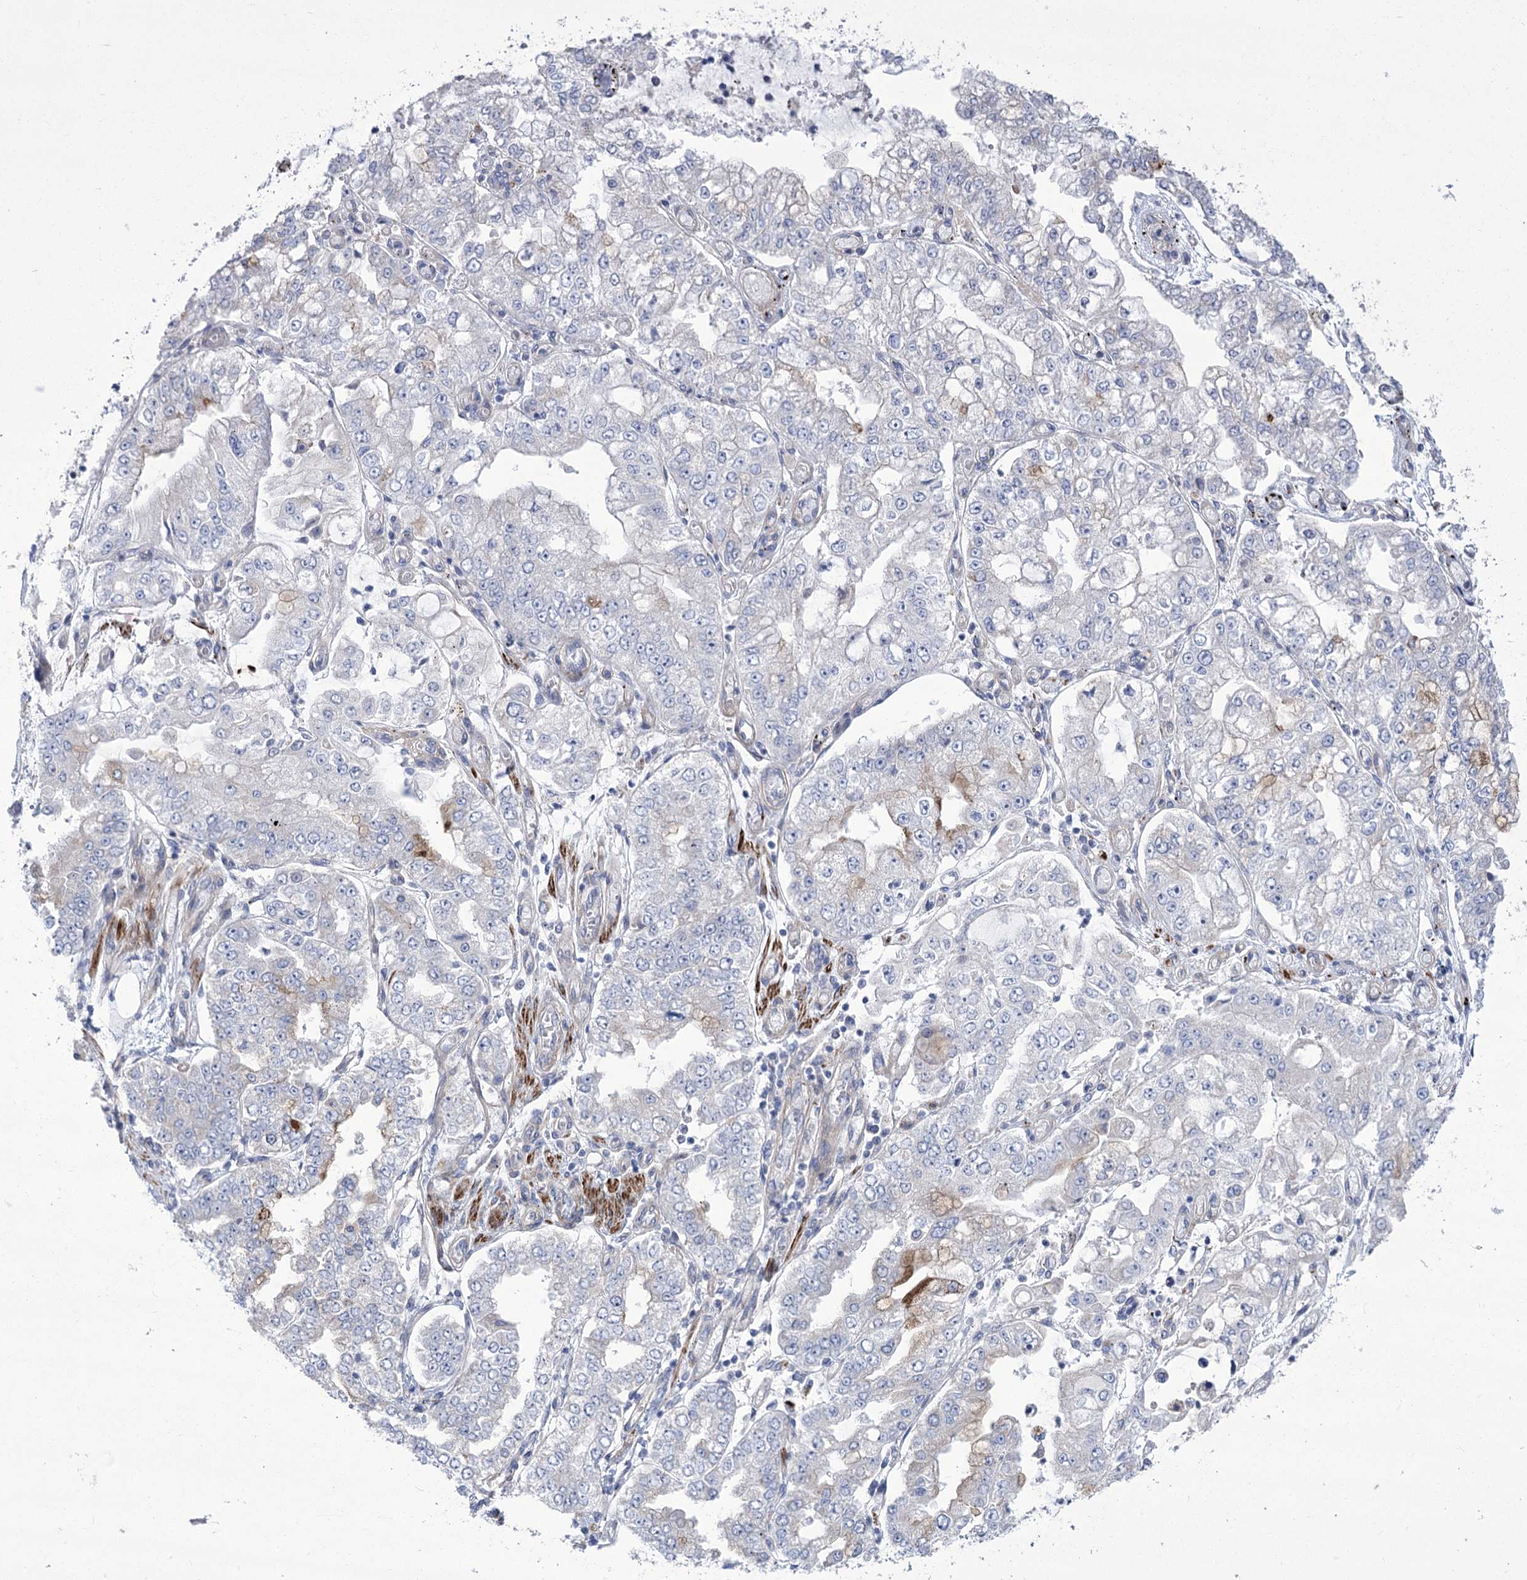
{"staining": {"intensity": "negative", "quantity": "none", "location": "none"}, "tissue": "stomach cancer", "cell_type": "Tumor cells", "image_type": "cancer", "snomed": [{"axis": "morphology", "description": "Adenocarcinoma, NOS"}, {"axis": "topography", "description": "Stomach"}], "caption": "IHC photomicrograph of human stomach cancer stained for a protein (brown), which reveals no positivity in tumor cells.", "gene": "ANGPTL3", "patient": {"sex": "male", "age": 76}}